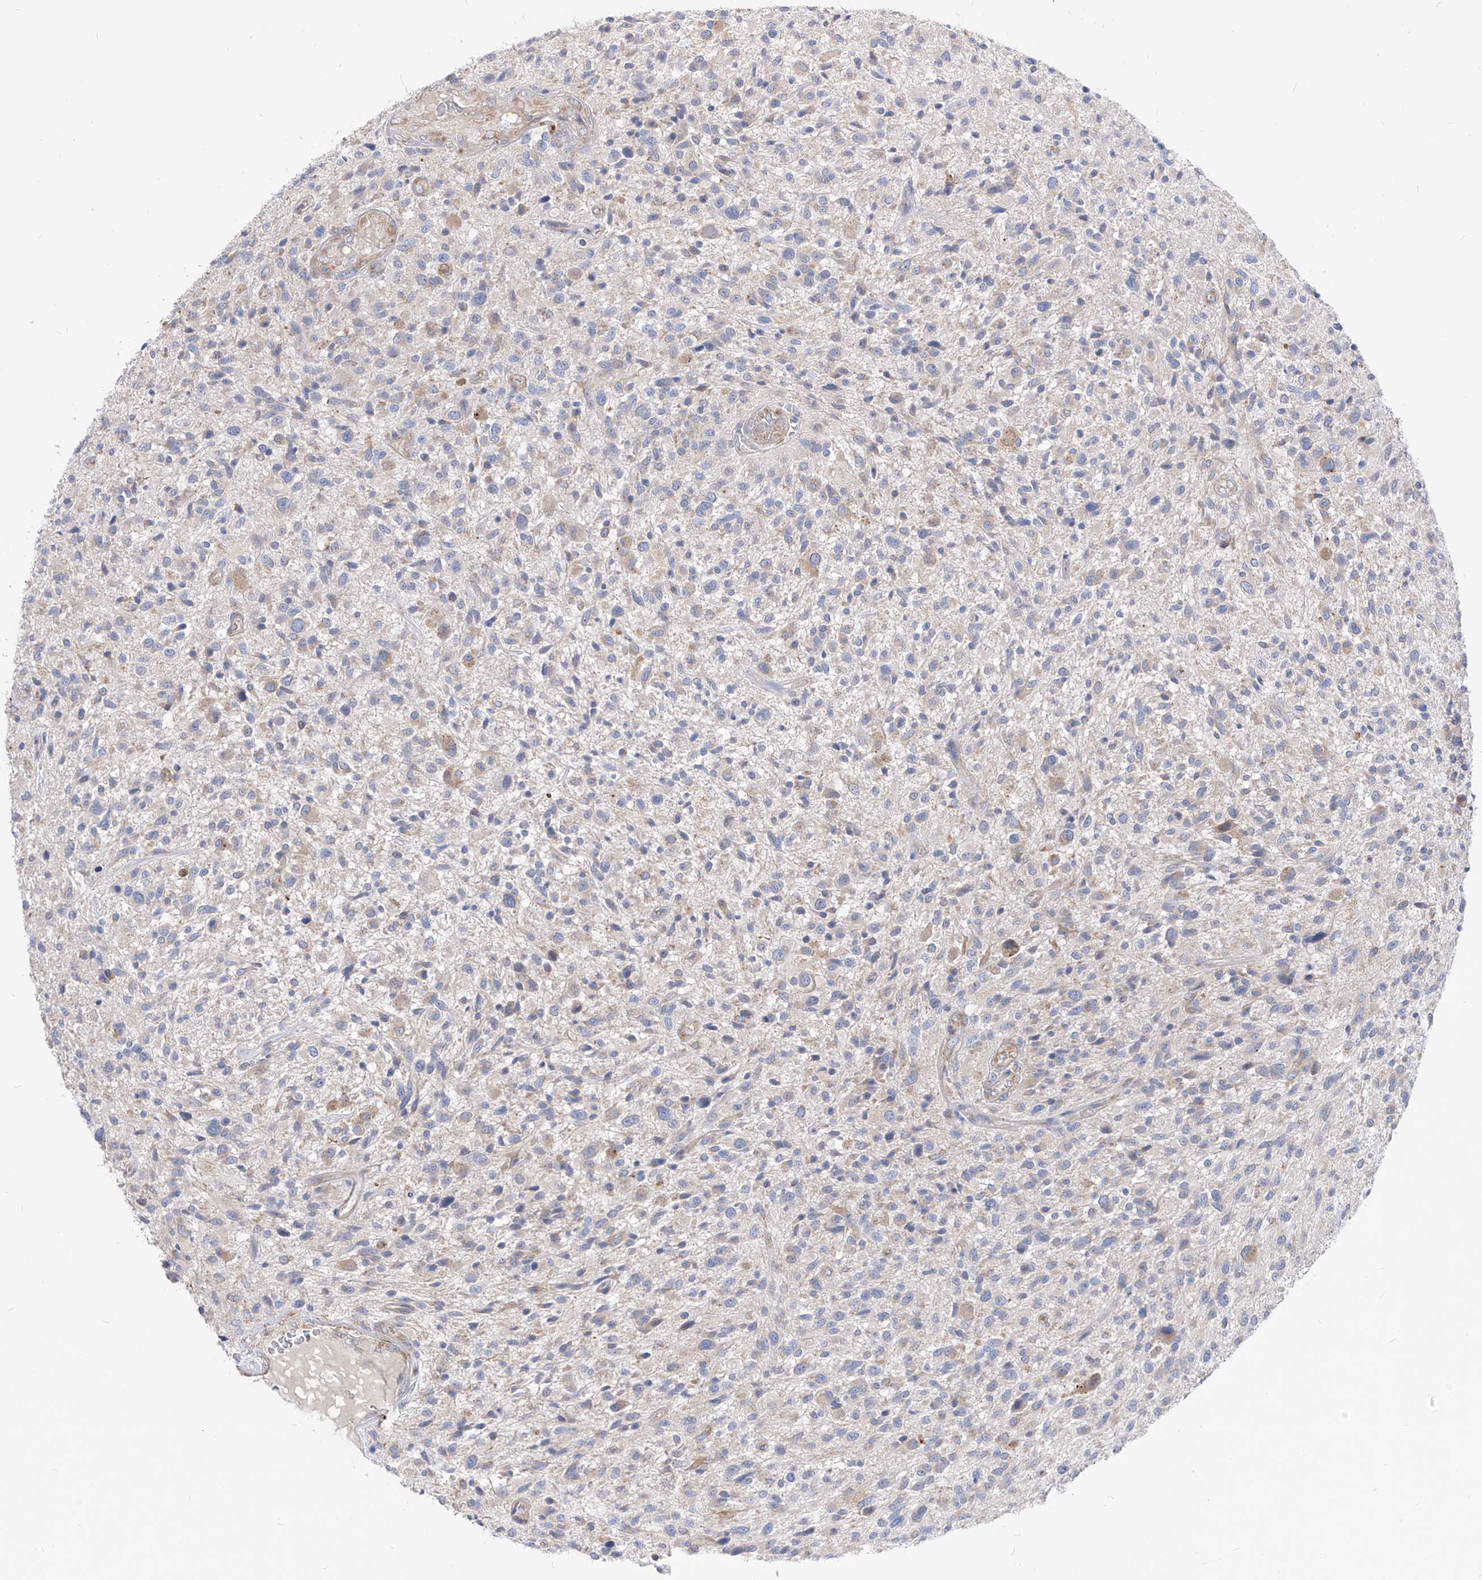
{"staining": {"intensity": "negative", "quantity": "none", "location": "none"}, "tissue": "glioma", "cell_type": "Tumor cells", "image_type": "cancer", "snomed": [{"axis": "morphology", "description": "Glioma, malignant, High grade"}, {"axis": "topography", "description": "Brain"}], "caption": "Immunohistochemical staining of human malignant glioma (high-grade) demonstrates no significant expression in tumor cells.", "gene": "UFL1", "patient": {"sex": "male", "age": 47}}